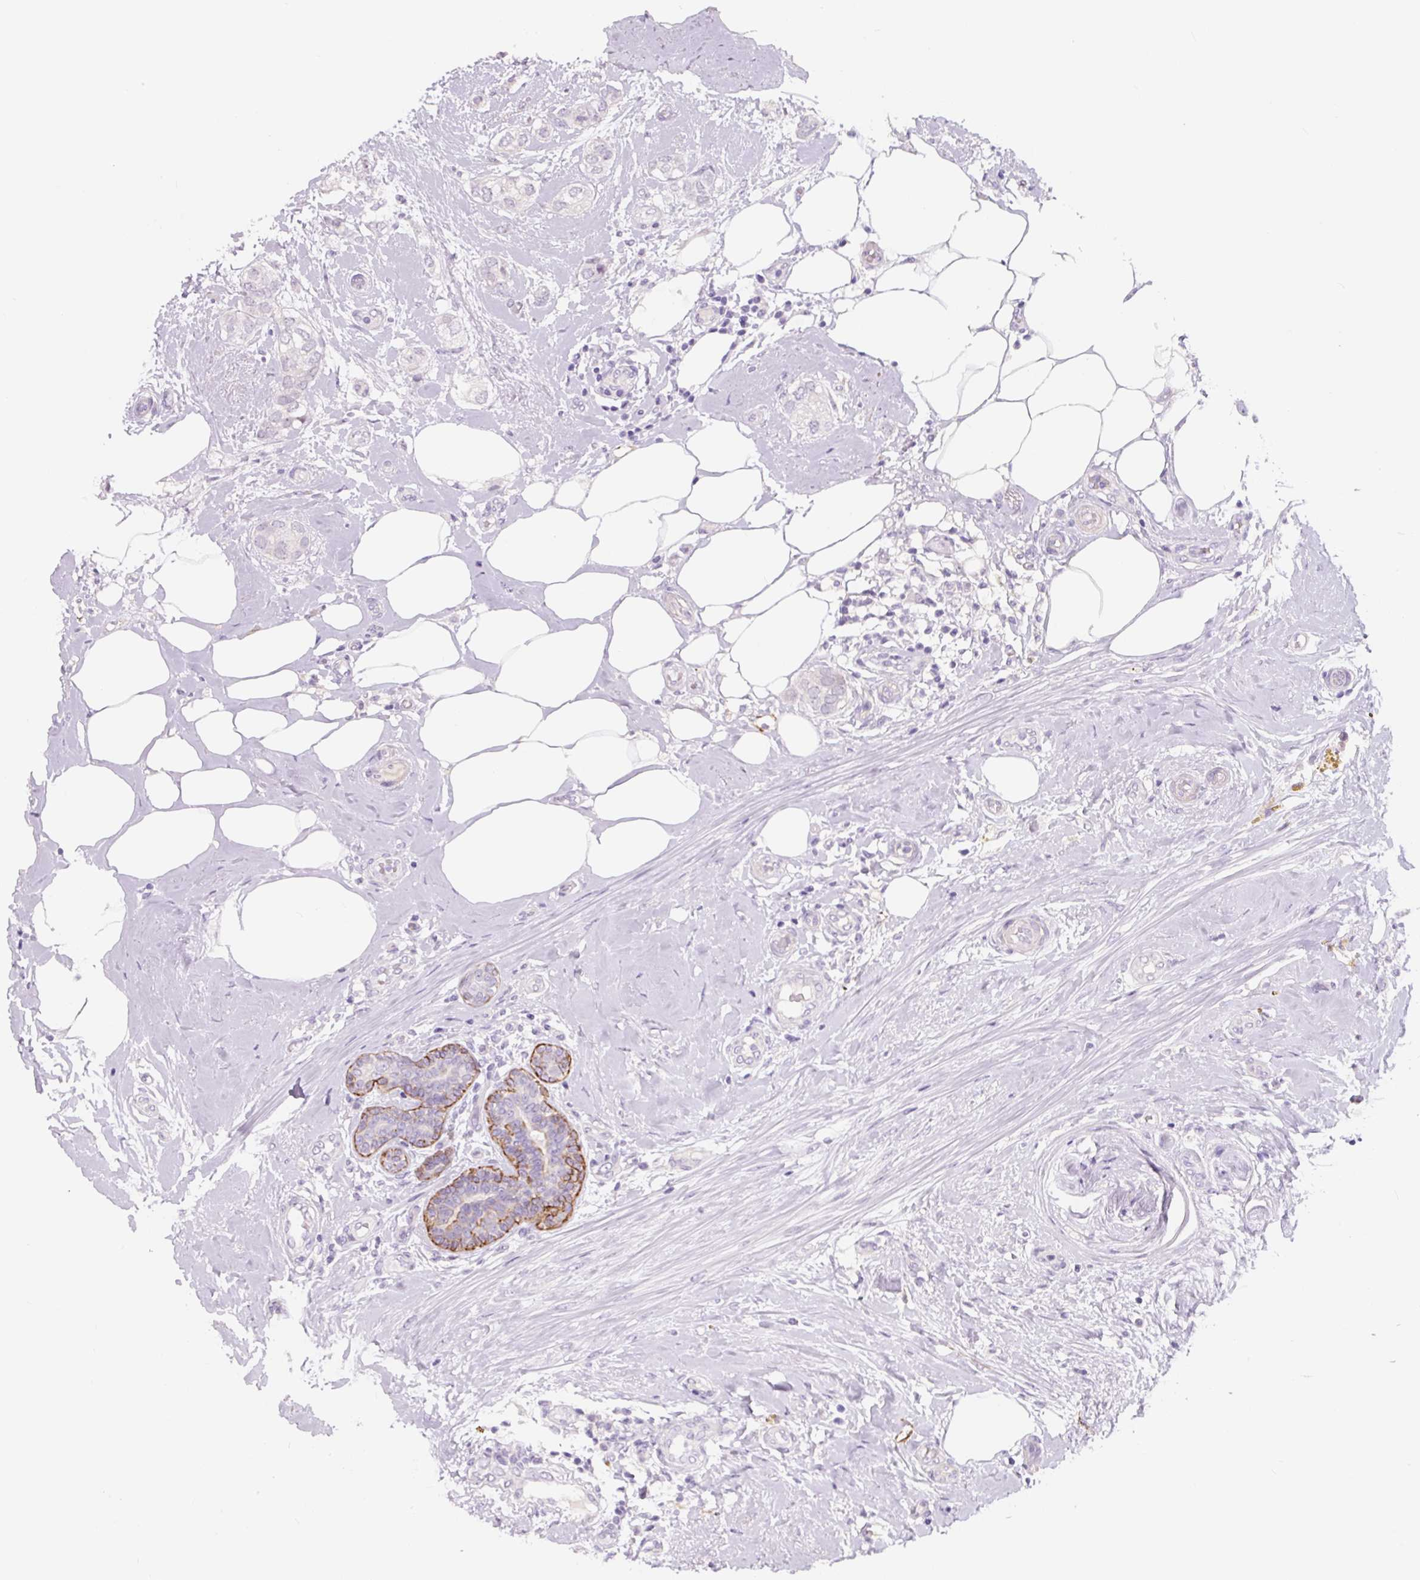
{"staining": {"intensity": "negative", "quantity": "none", "location": "none"}, "tissue": "breast cancer", "cell_type": "Tumor cells", "image_type": "cancer", "snomed": [{"axis": "morphology", "description": "Duct carcinoma"}, {"axis": "topography", "description": "Breast"}], "caption": "IHC micrograph of invasive ductal carcinoma (breast) stained for a protein (brown), which demonstrates no staining in tumor cells.", "gene": "CCL25", "patient": {"sex": "female", "age": 73}}